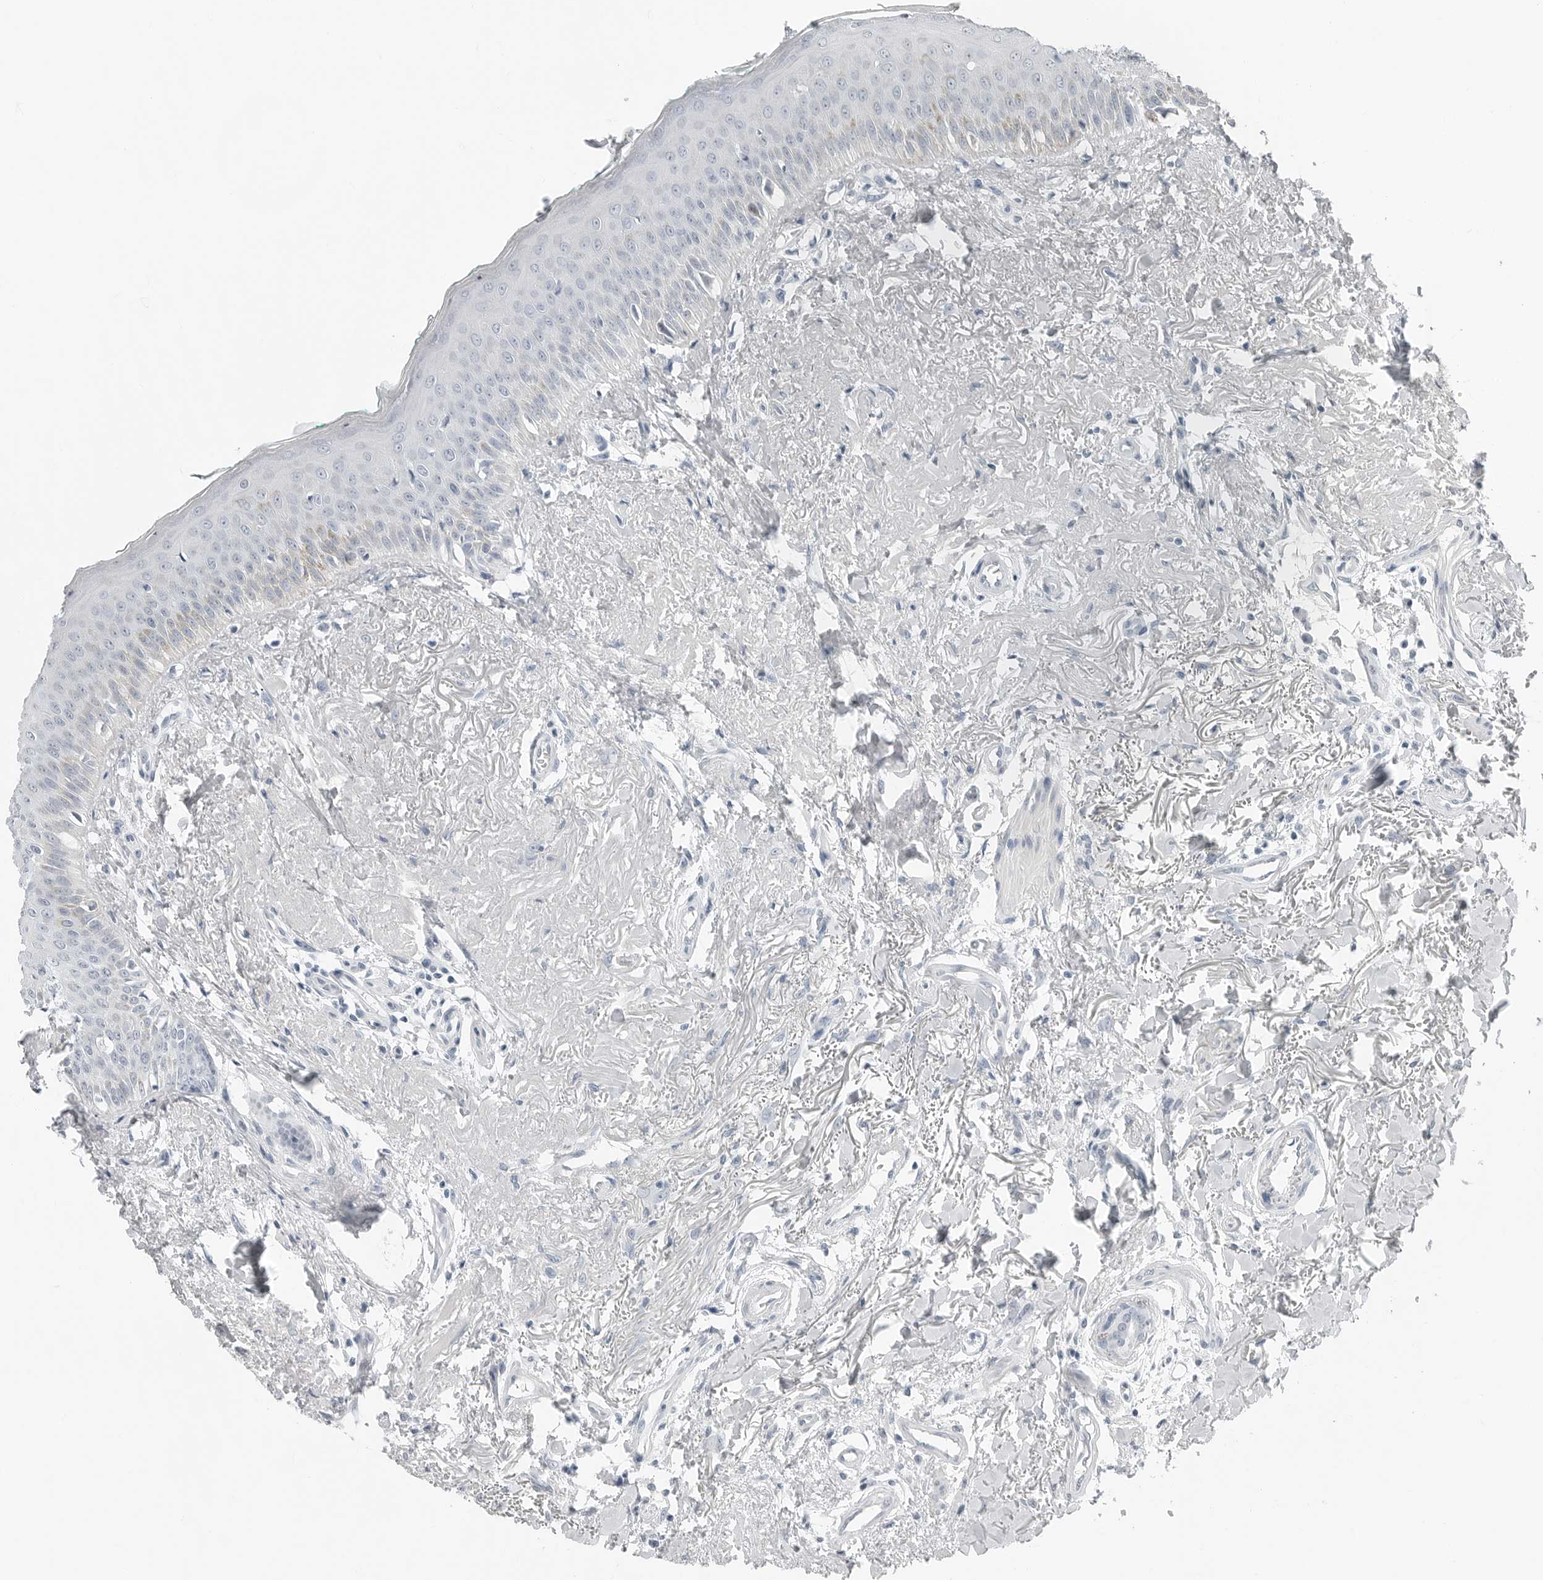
{"staining": {"intensity": "negative", "quantity": "none", "location": "none"}, "tissue": "oral mucosa", "cell_type": "Squamous epithelial cells", "image_type": "normal", "snomed": [{"axis": "morphology", "description": "Normal tissue, NOS"}, {"axis": "topography", "description": "Oral tissue"}], "caption": "A high-resolution image shows IHC staining of benign oral mucosa, which displays no significant staining in squamous epithelial cells.", "gene": "XIRP1", "patient": {"sex": "female", "age": 70}}